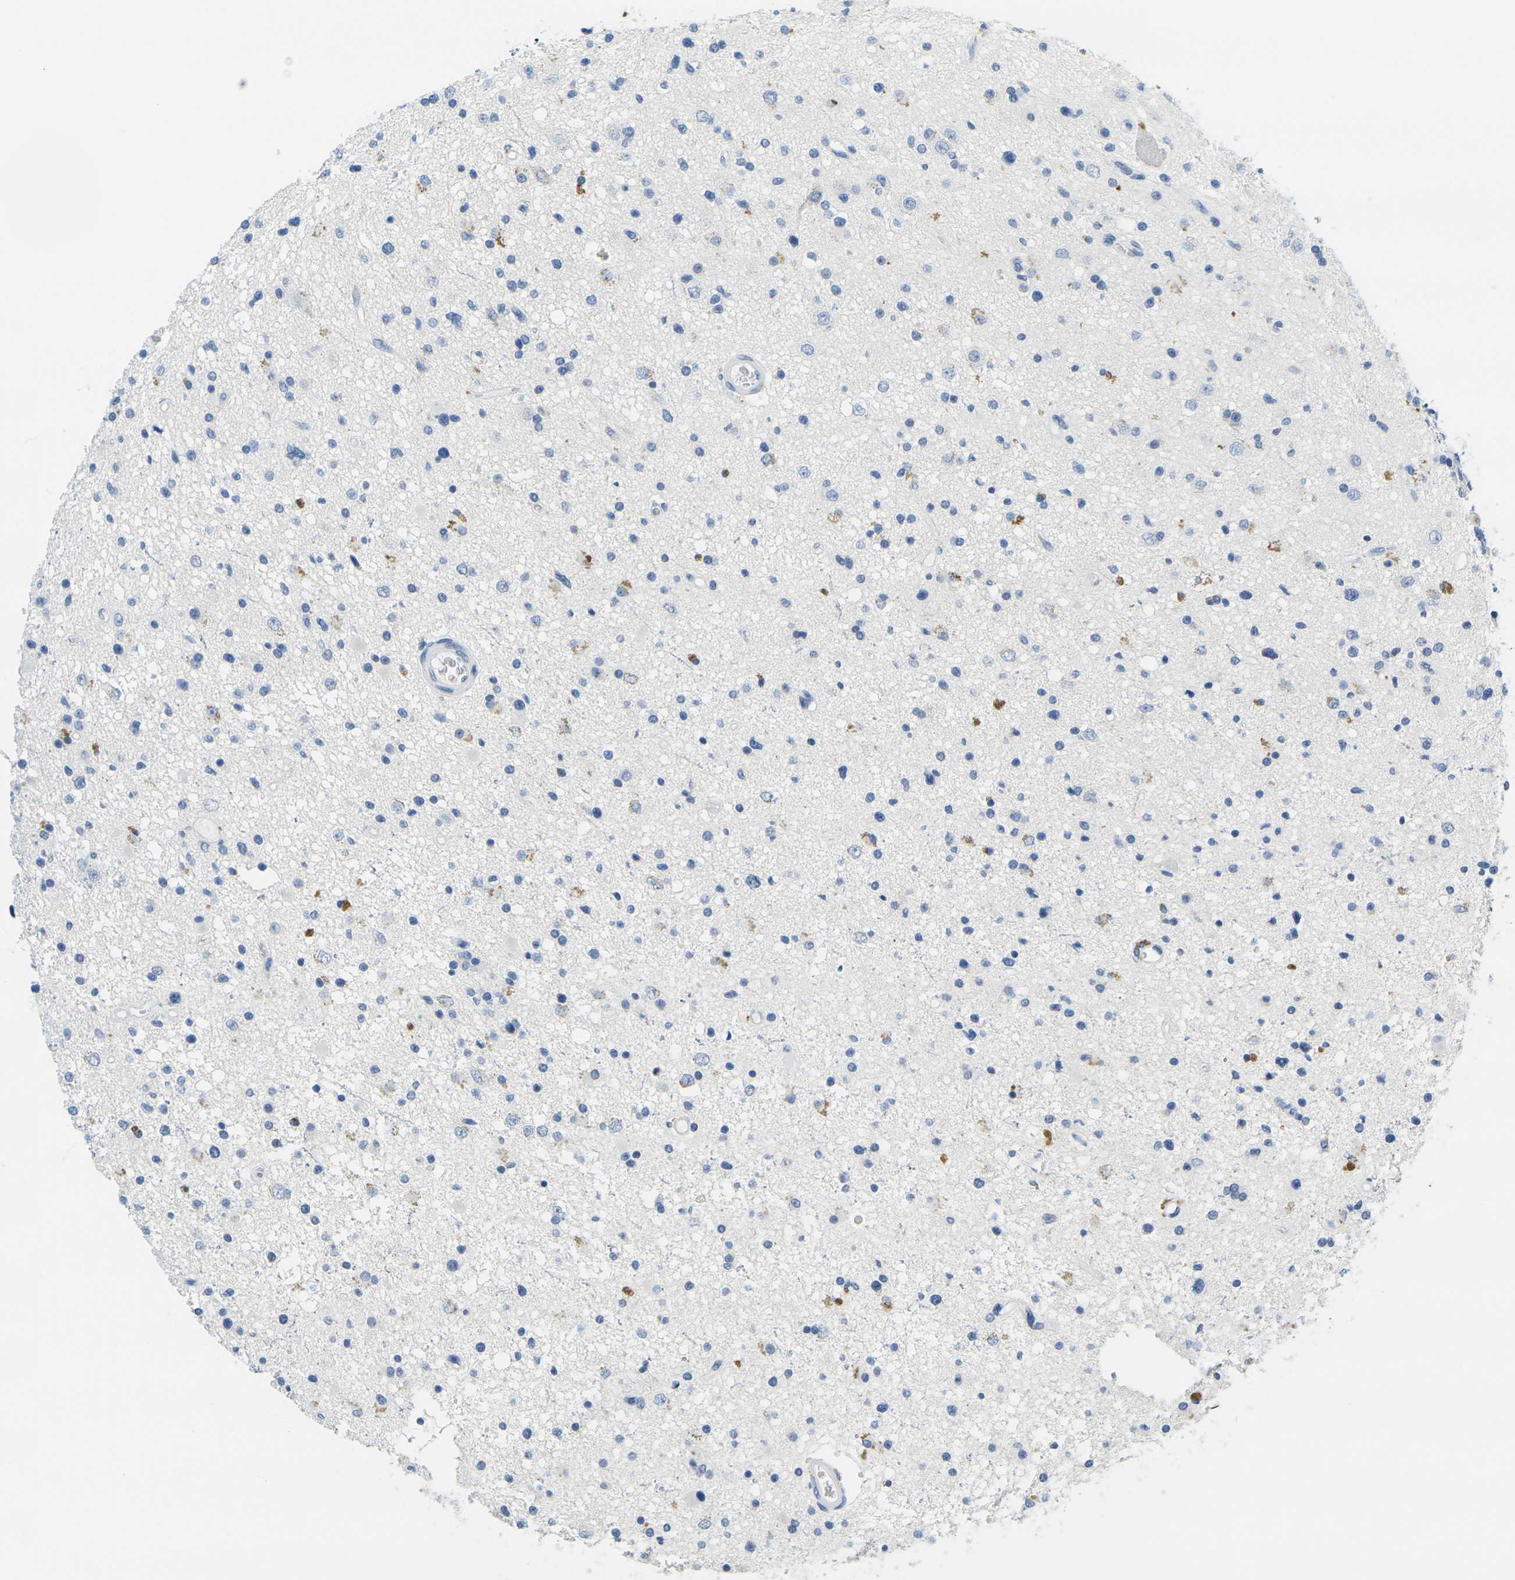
{"staining": {"intensity": "negative", "quantity": "none", "location": "none"}, "tissue": "glioma", "cell_type": "Tumor cells", "image_type": "cancer", "snomed": [{"axis": "morphology", "description": "Glioma, malignant, High grade"}, {"axis": "topography", "description": "Brain"}], "caption": "A high-resolution micrograph shows immunohistochemistry (IHC) staining of glioma, which demonstrates no significant positivity in tumor cells.", "gene": "GPR15", "patient": {"sex": "male", "age": 33}}